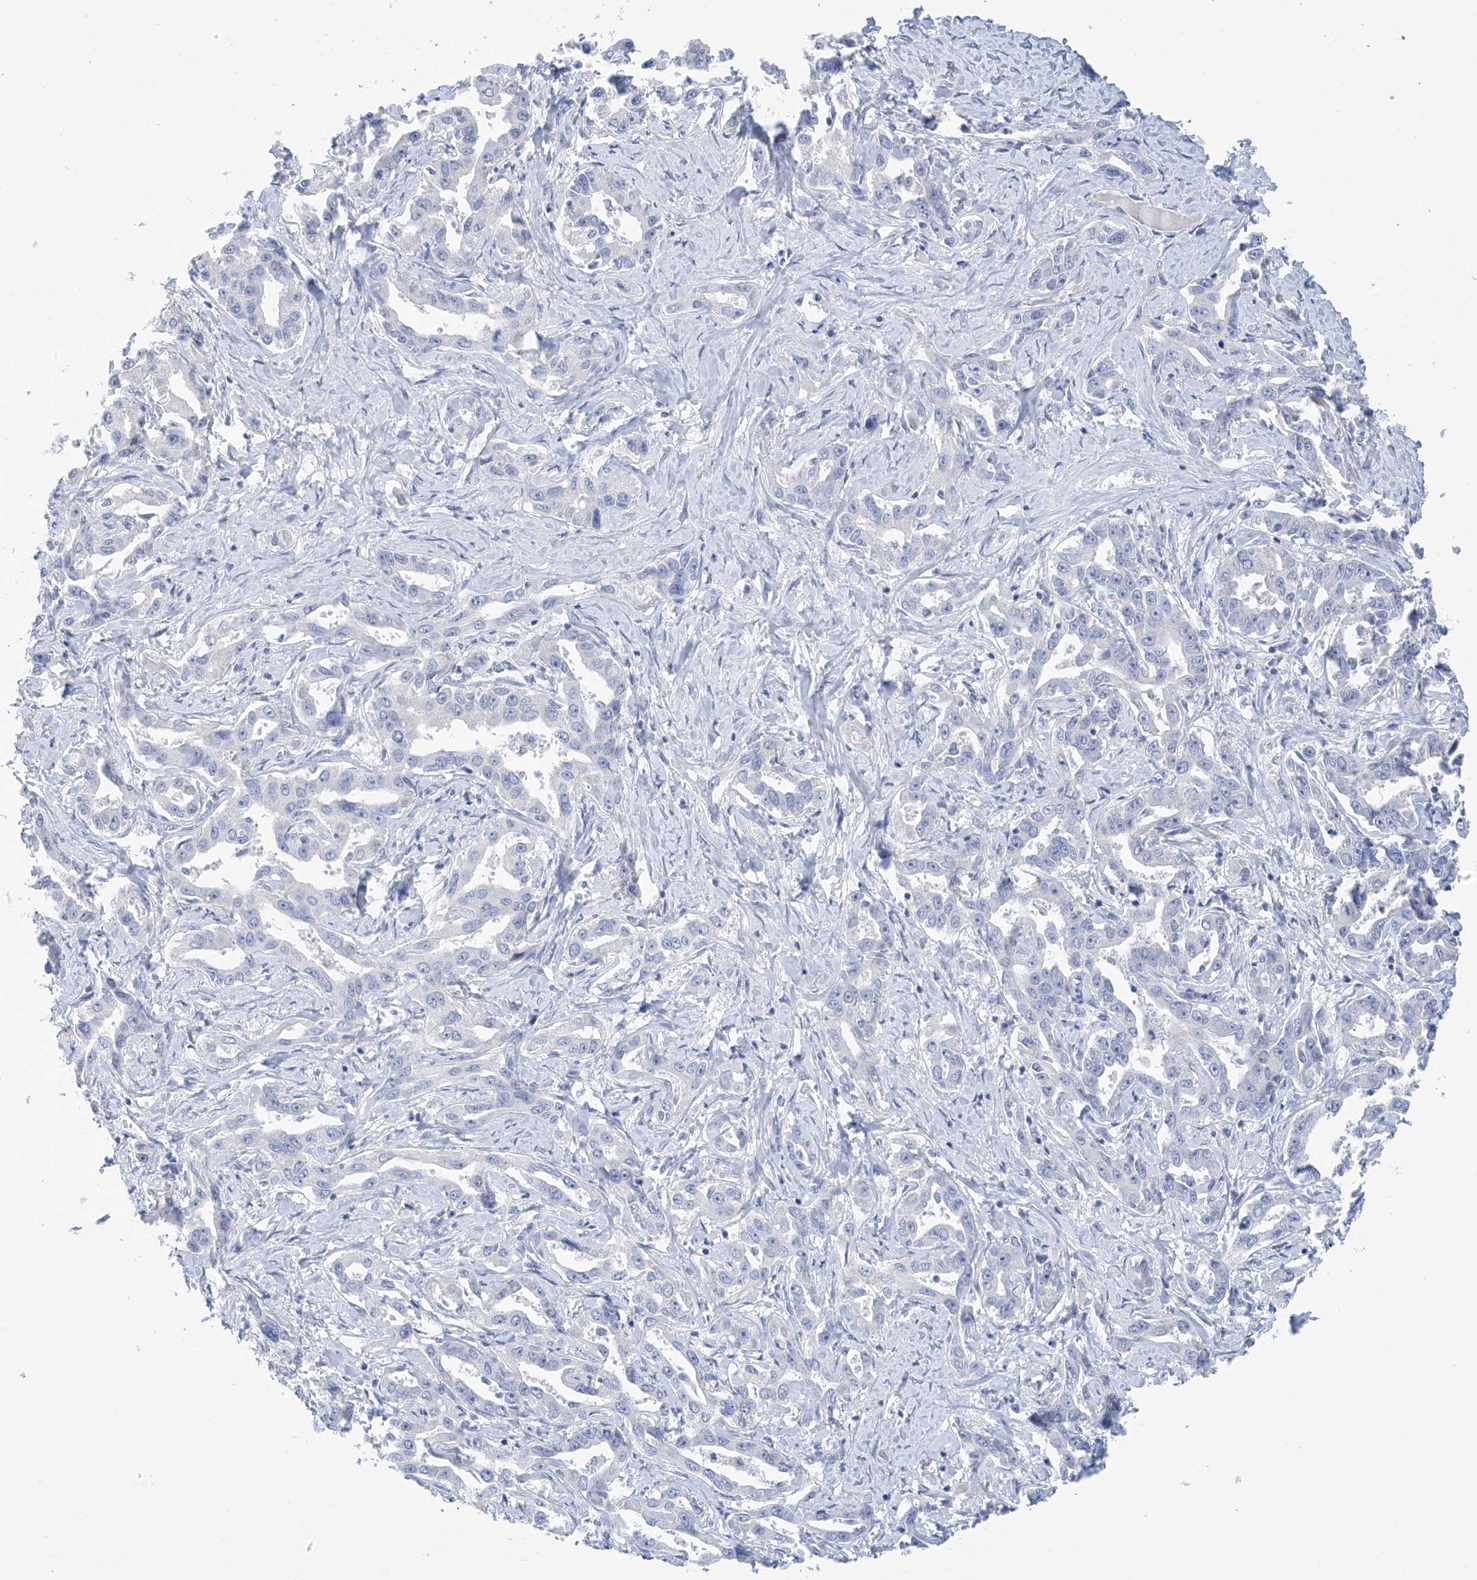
{"staining": {"intensity": "negative", "quantity": "none", "location": "none"}, "tissue": "liver cancer", "cell_type": "Tumor cells", "image_type": "cancer", "snomed": [{"axis": "morphology", "description": "Cholangiocarcinoma"}, {"axis": "topography", "description": "Liver"}], "caption": "This image is of cholangiocarcinoma (liver) stained with immunohistochemistry to label a protein in brown with the nuclei are counter-stained blue. There is no staining in tumor cells. Nuclei are stained in blue.", "gene": "DSC3", "patient": {"sex": "male", "age": 59}}